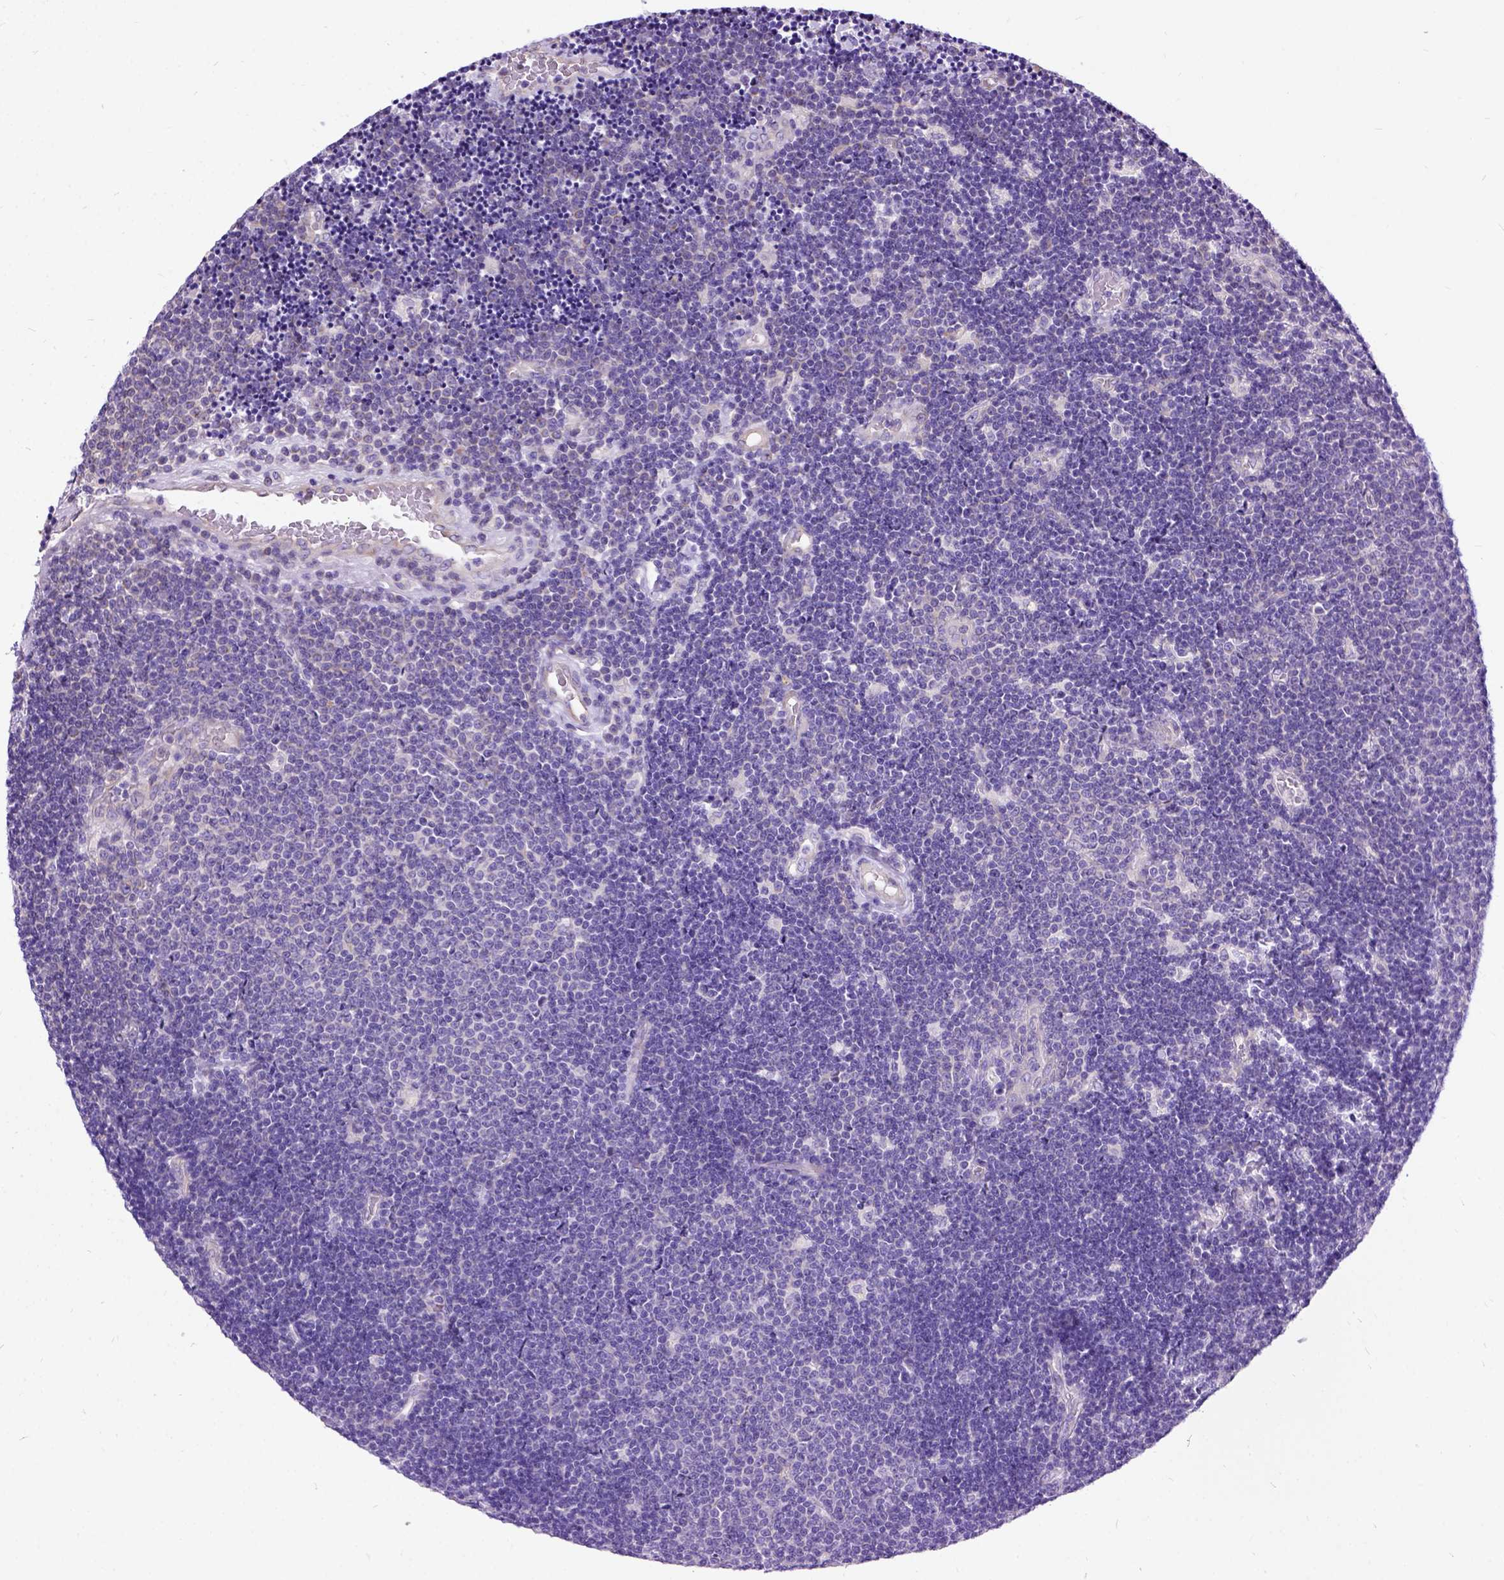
{"staining": {"intensity": "negative", "quantity": "none", "location": "none"}, "tissue": "lymphoma", "cell_type": "Tumor cells", "image_type": "cancer", "snomed": [{"axis": "morphology", "description": "Malignant lymphoma, non-Hodgkin's type, Low grade"}, {"axis": "topography", "description": "Brain"}], "caption": "An image of malignant lymphoma, non-Hodgkin's type (low-grade) stained for a protein demonstrates no brown staining in tumor cells.", "gene": "CFAP54", "patient": {"sex": "female", "age": 66}}